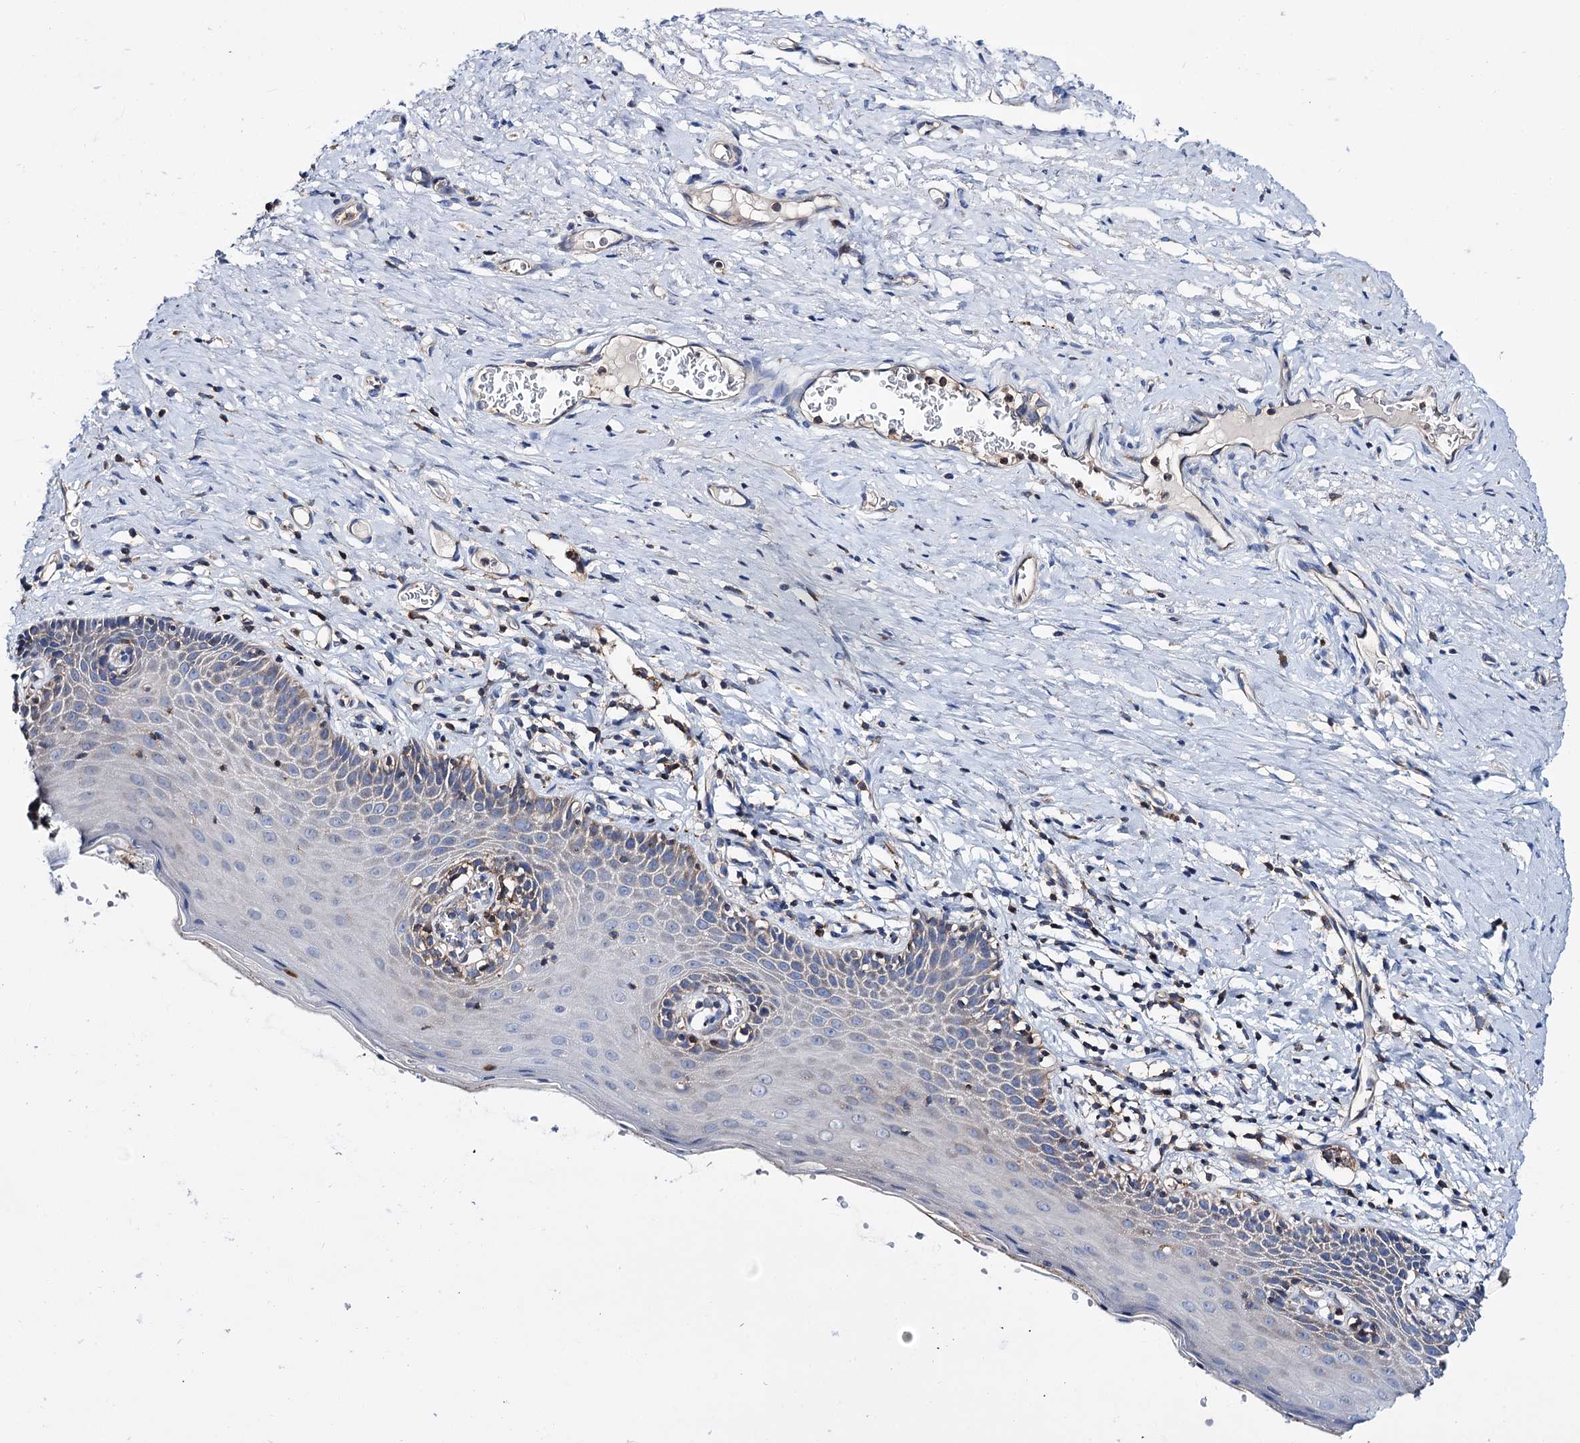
{"staining": {"intensity": "weak", "quantity": ">75%", "location": "cytoplasmic/membranous"}, "tissue": "cervix", "cell_type": "Glandular cells", "image_type": "normal", "snomed": [{"axis": "morphology", "description": "Normal tissue, NOS"}, {"axis": "topography", "description": "Cervix"}], "caption": "The immunohistochemical stain labels weak cytoplasmic/membranous staining in glandular cells of unremarkable cervix. The protein is stained brown, and the nuclei are stained in blue (DAB IHC with brightfield microscopy, high magnification).", "gene": "UBASH3B", "patient": {"sex": "female", "age": 42}}